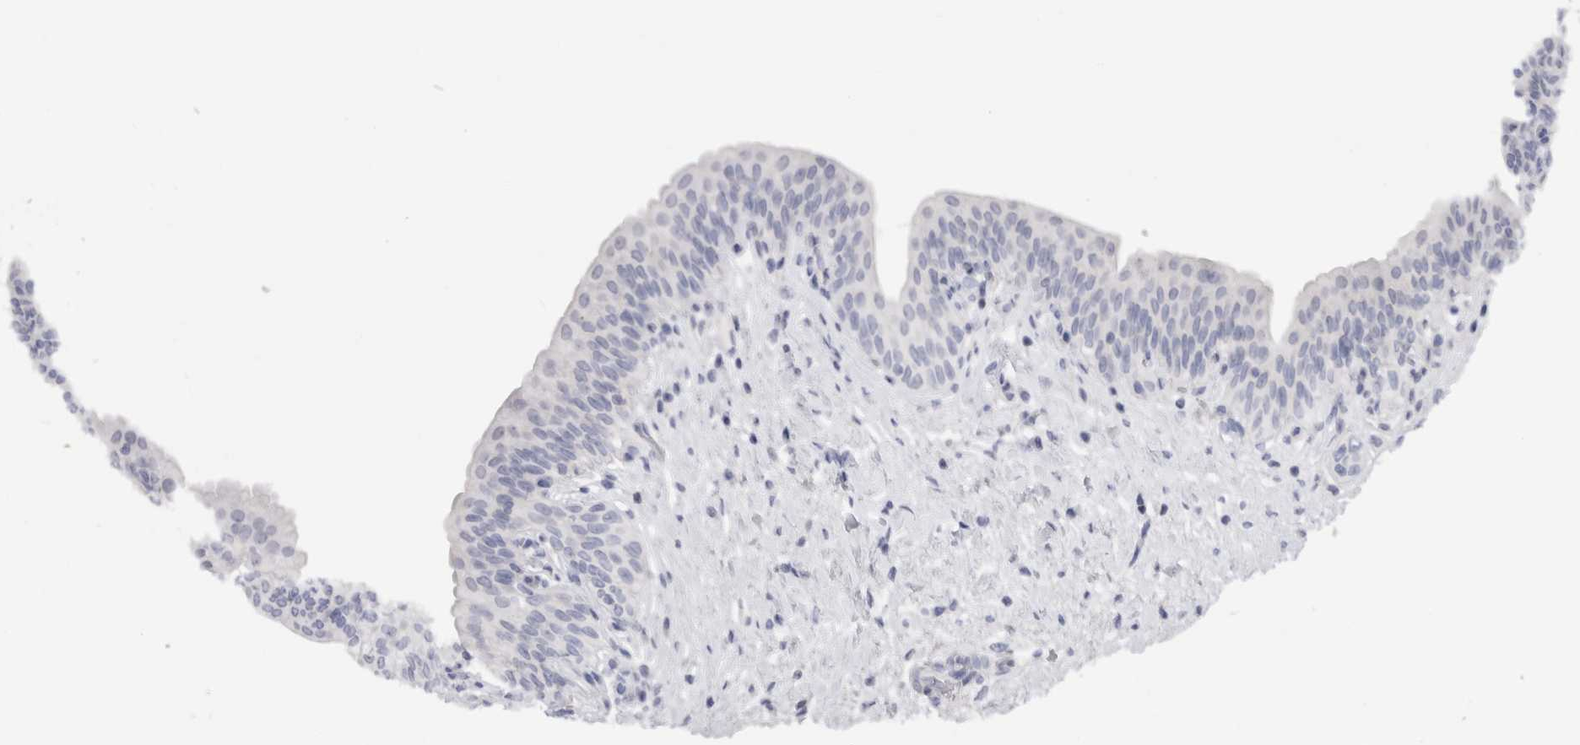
{"staining": {"intensity": "negative", "quantity": "none", "location": "none"}, "tissue": "urinary bladder", "cell_type": "Urothelial cells", "image_type": "normal", "snomed": [{"axis": "morphology", "description": "Normal tissue, NOS"}, {"axis": "topography", "description": "Urinary bladder"}], "caption": "Urothelial cells show no significant positivity in normal urinary bladder.", "gene": "C9orf50", "patient": {"sex": "male", "age": 83}}